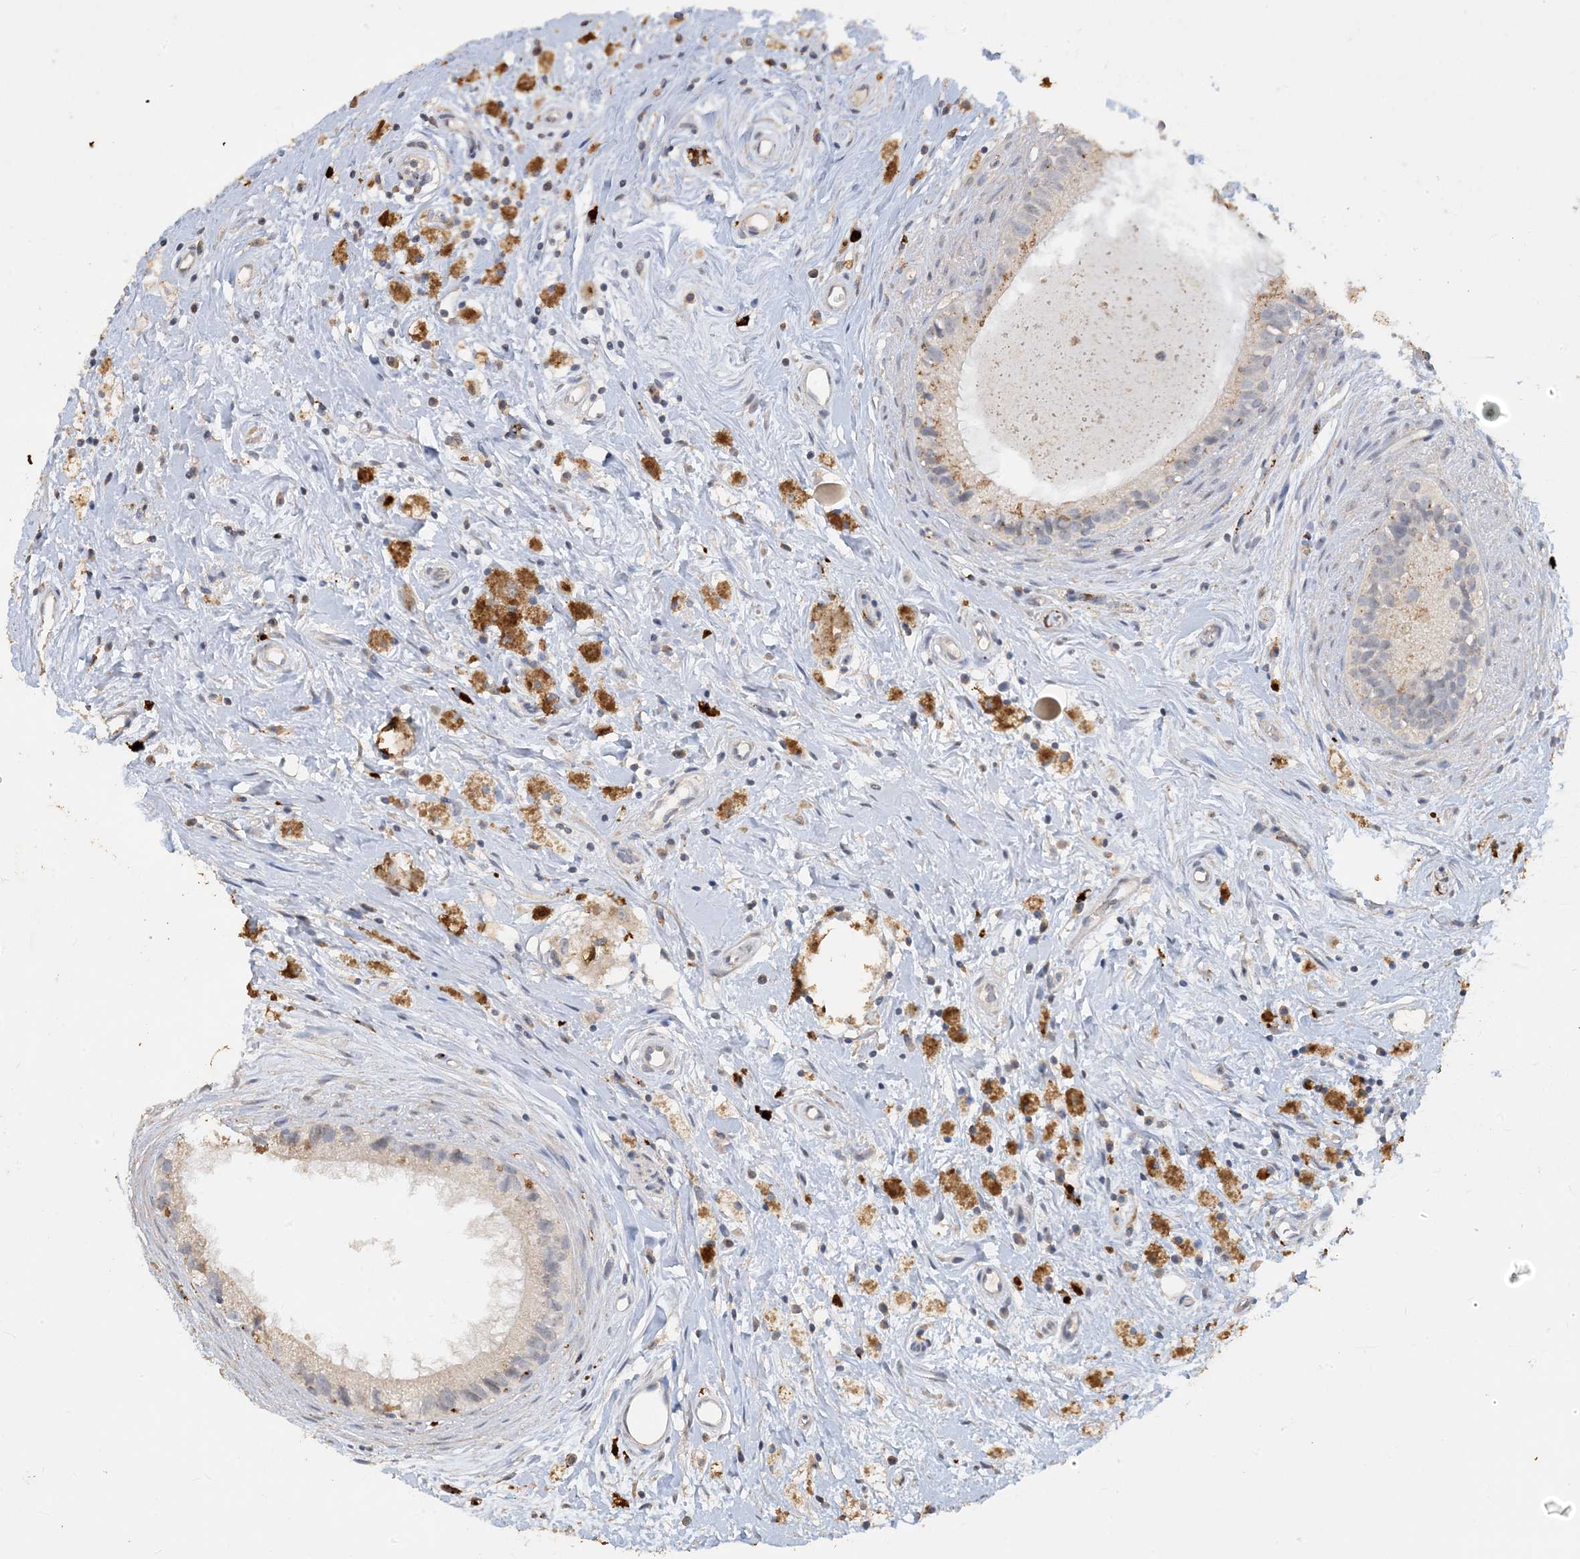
{"staining": {"intensity": "weak", "quantity": "<25%", "location": "cytoplasmic/membranous"}, "tissue": "epididymis", "cell_type": "Glandular cells", "image_type": "normal", "snomed": [{"axis": "morphology", "description": "Normal tissue, NOS"}, {"axis": "topography", "description": "Epididymis"}], "caption": "Immunohistochemistry (IHC) of benign epididymis displays no staining in glandular cells.", "gene": "SFMBT2", "patient": {"sex": "male", "age": 80}}